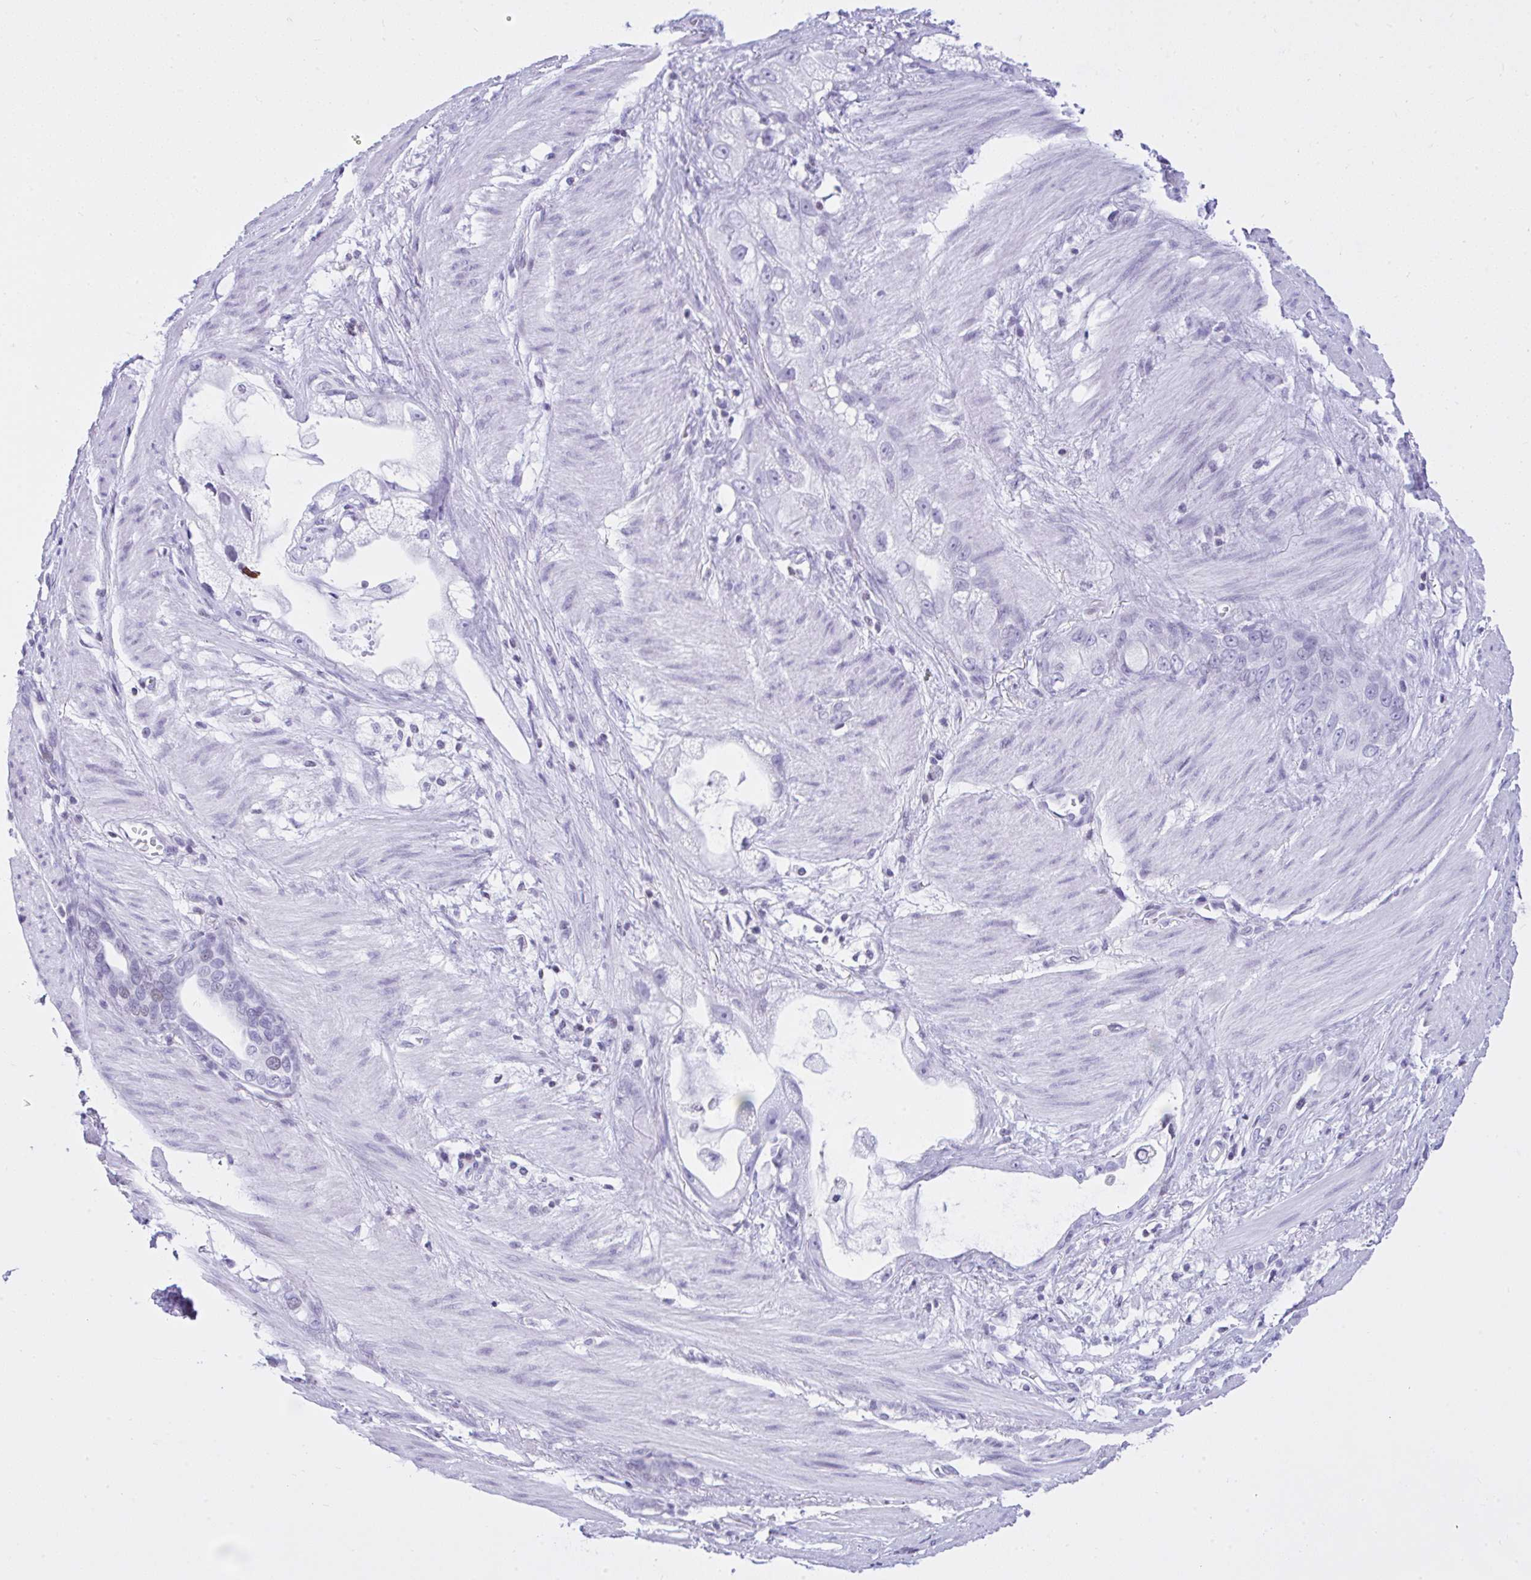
{"staining": {"intensity": "negative", "quantity": "none", "location": "none"}, "tissue": "stomach cancer", "cell_type": "Tumor cells", "image_type": "cancer", "snomed": [{"axis": "morphology", "description": "Adenocarcinoma, NOS"}, {"axis": "topography", "description": "Stomach"}], "caption": "An IHC image of adenocarcinoma (stomach) is shown. There is no staining in tumor cells of adenocarcinoma (stomach). Nuclei are stained in blue.", "gene": "KRT27", "patient": {"sex": "male", "age": 55}}